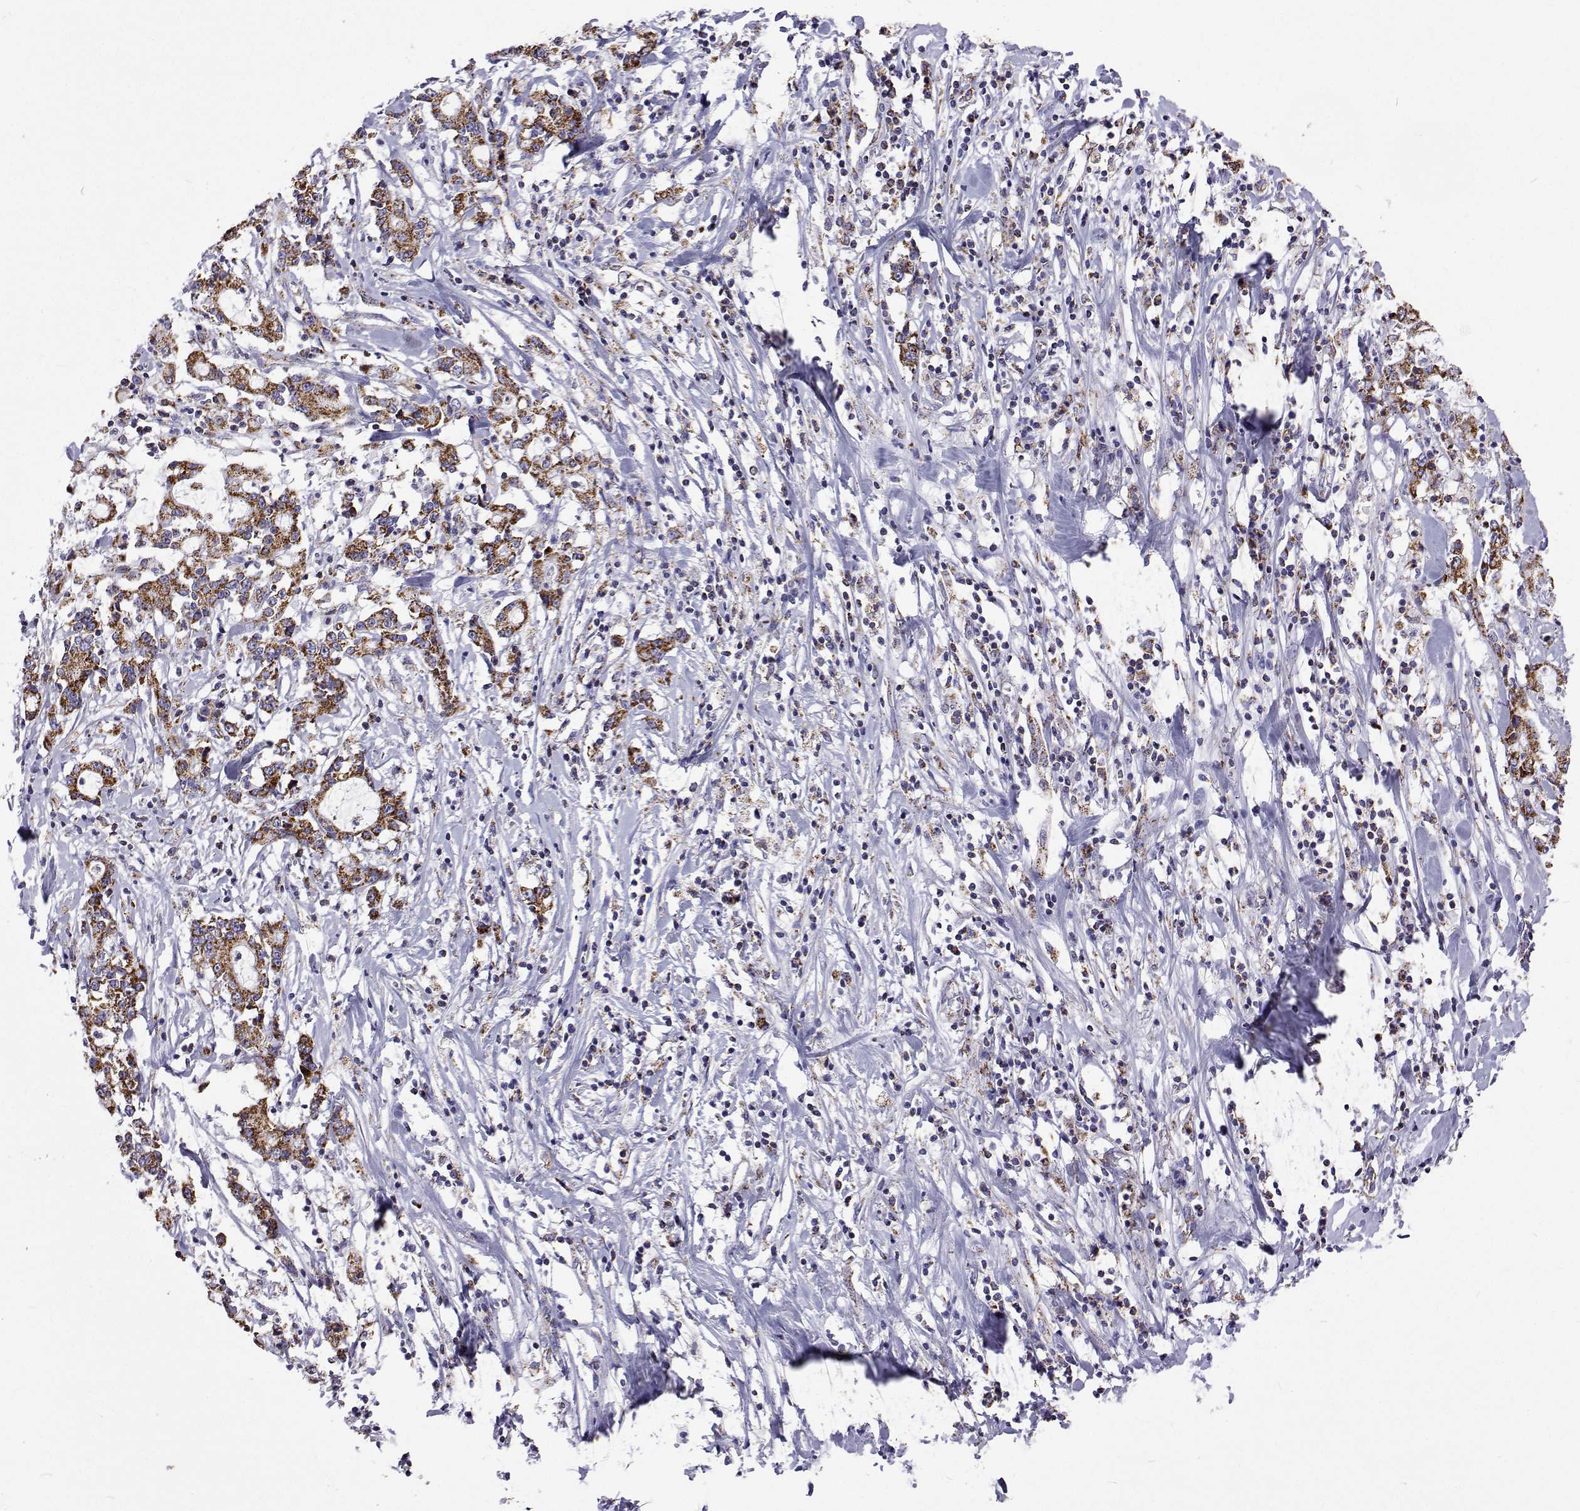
{"staining": {"intensity": "moderate", "quantity": ">75%", "location": "cytoplasmic/membranous"}, "tissue": "stomach cancer", "cell_type": "Tumor cells", "image_type": "cancer", "snomed": [{"axis": "morphology", "description": "Adenocarcinoma, NOS"}, {"axis": "topography", "description": "Stomach, upper"}], "caption": "Immunohistochemical staining of human stomach adenocarcinoma shows moderate cytoplasmic/membranous protein expression in approximately >75% of tumor cells.", "gene": "MCCC2", "patient": {"sex": "male", "age": 68}}